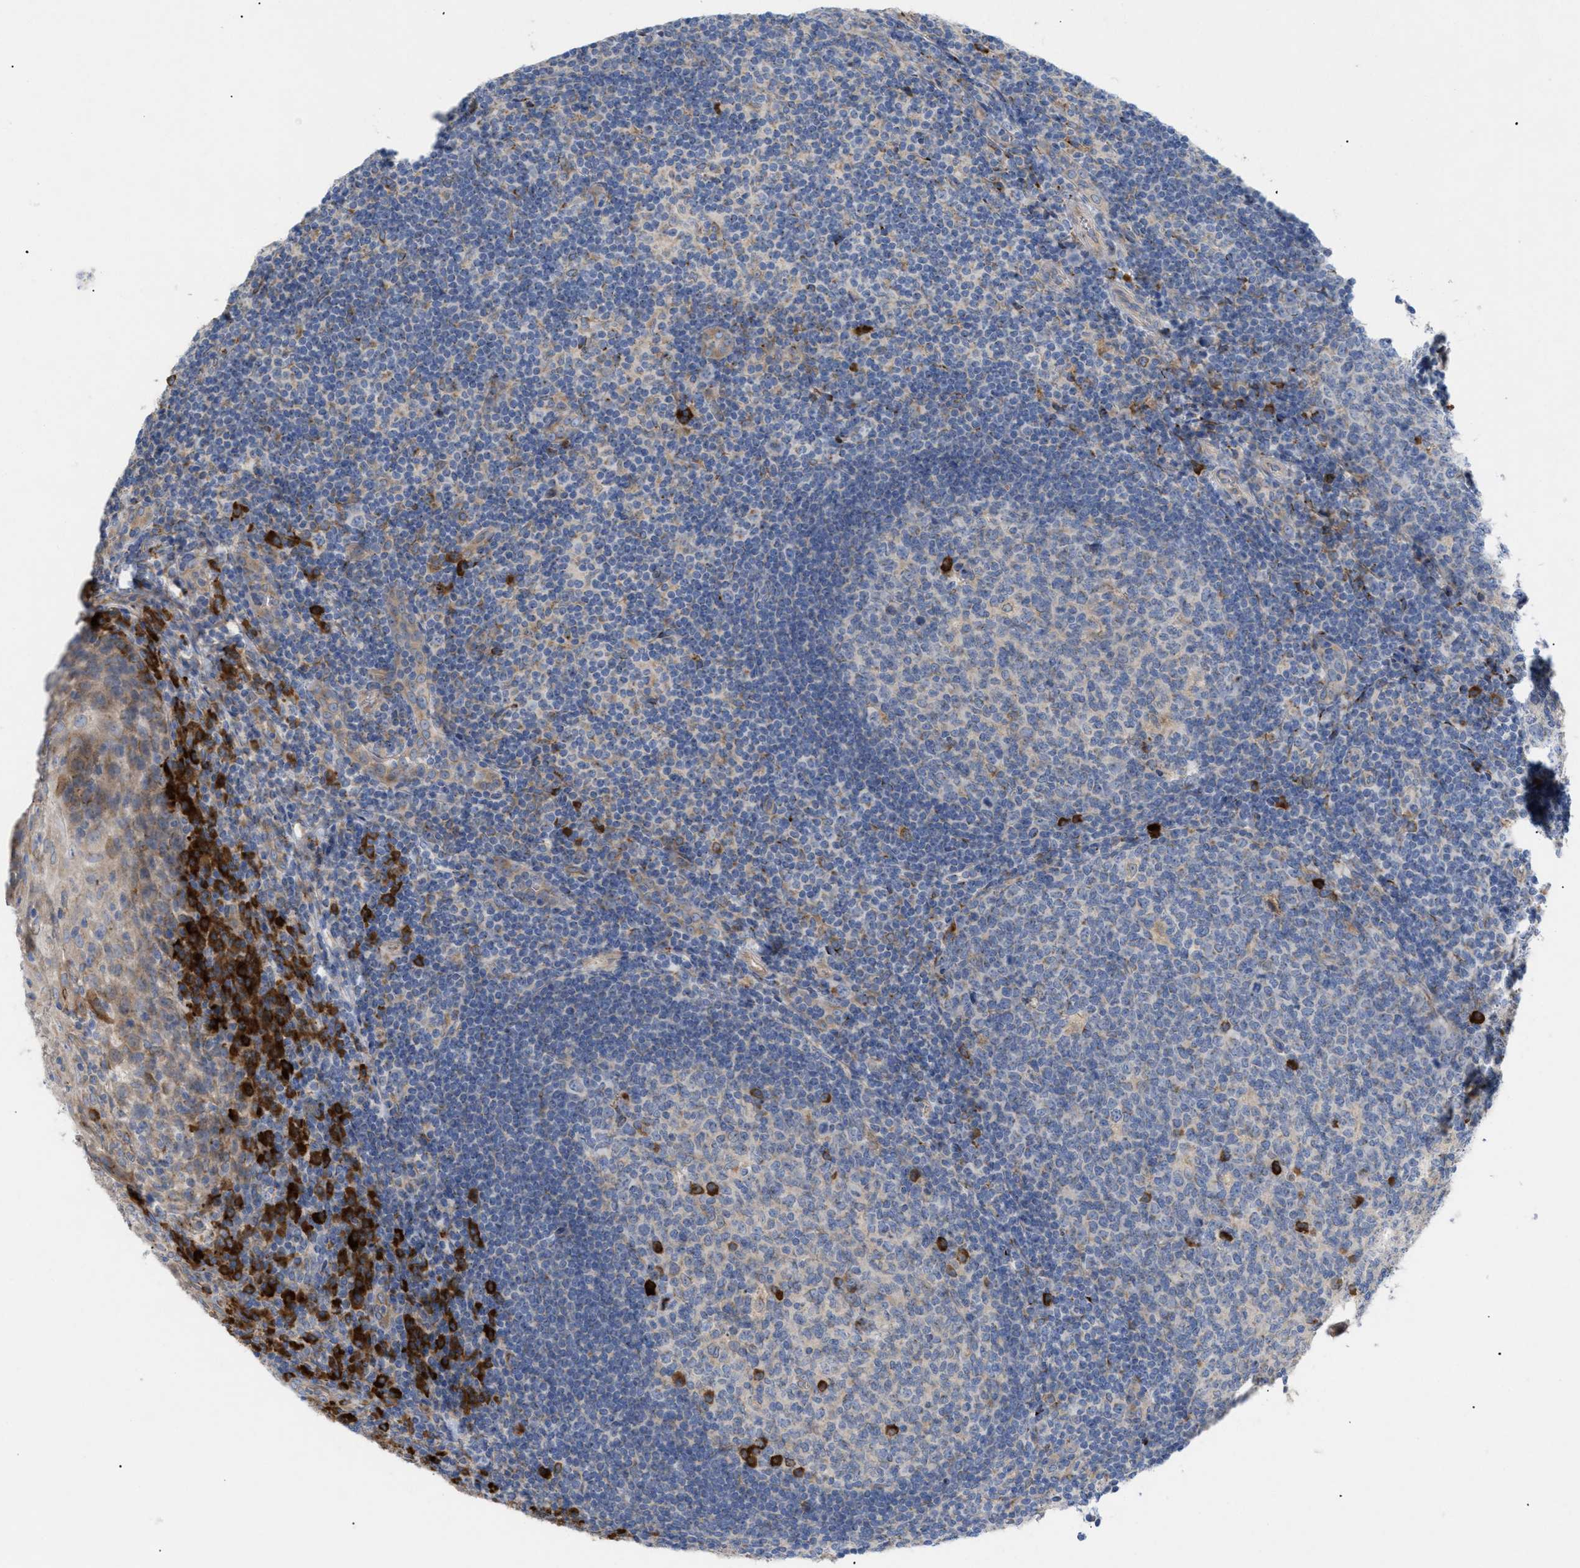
{"staining": {"intensity": "strong", "quantity": "<25%", "location": "cytoplasmic/membranous"}, "tissue": "tonsil", "cell_type": "Germinal center cells", "image_type": "normal", "snomed": [{"axis": "morphology", "description": "Normal tissue, NOS"}, {"axis": "topography", "description": "Tonsil"}], "caption": "Germinal center cells display medium levels of strong cytoplasmic/membranous positivity in approximately <25% of cells in unremarkable tonsil.", "gene": "SLC50A1", "patient": {"sex": "male", "age": 37}}